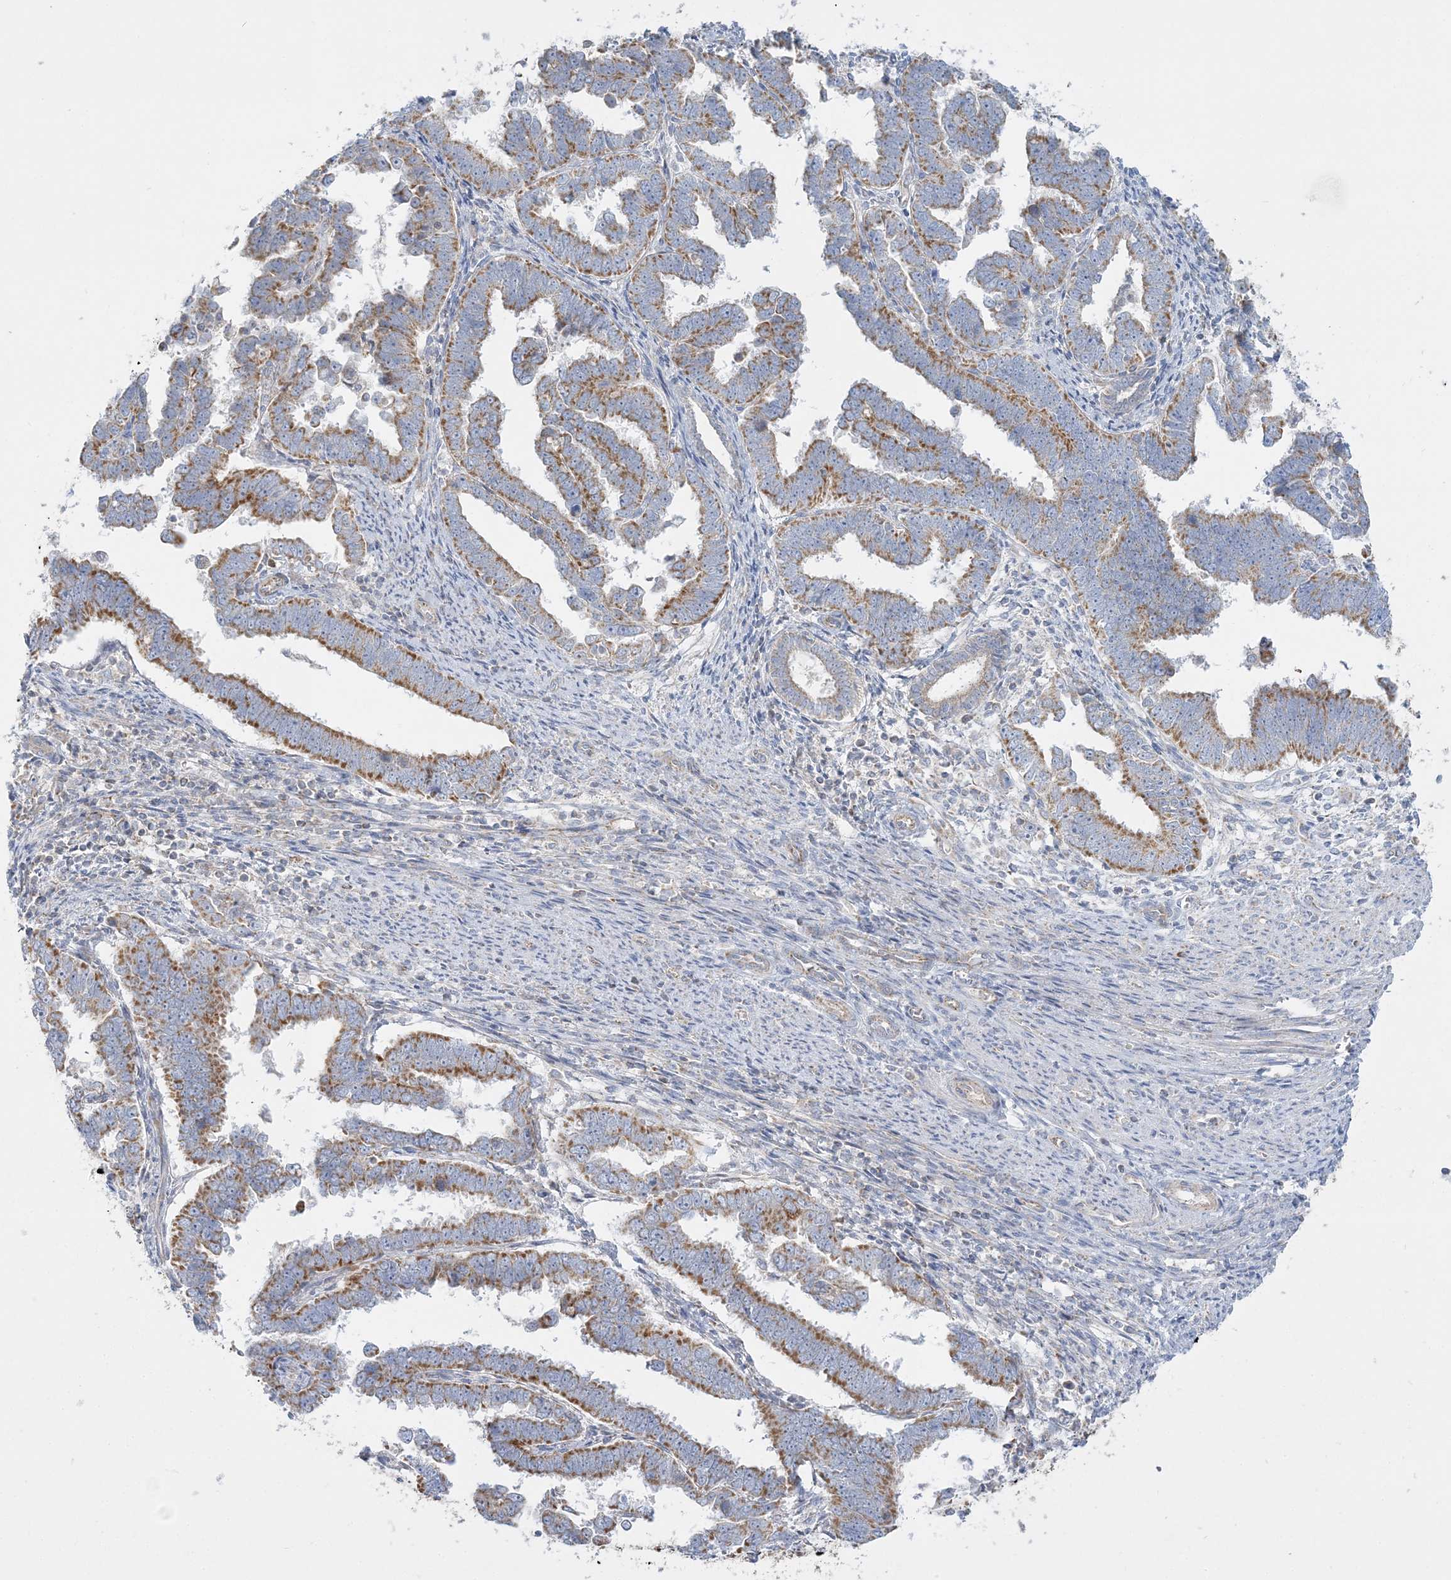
{"staining": {"intensity": "moderate", "quantity": ">75%", "location": "cytoplasmic/membranous"}, "tissue": "endometrial cancer", "cell_type": "Tumor cells", "image_type": "cancer", "snomed": [{"axis": "morphology", "description": "Adenocarcinoma, NOS"}, {"axis": "topography", "description": "Endometrium"}], "caption": "Immunohistochemistry (IHC) (DAB) staining of endometrial adenocarcinoma displays moderate cytoplasmic/membranous protein staining in approximately >75% of tumor cells. (DAB (3,3'-diaminobenzidine) IHC with brightfield microscopy, high magnification).", "gene": "TBC1D14", "patient": {"sex": "female", "age": 75}}